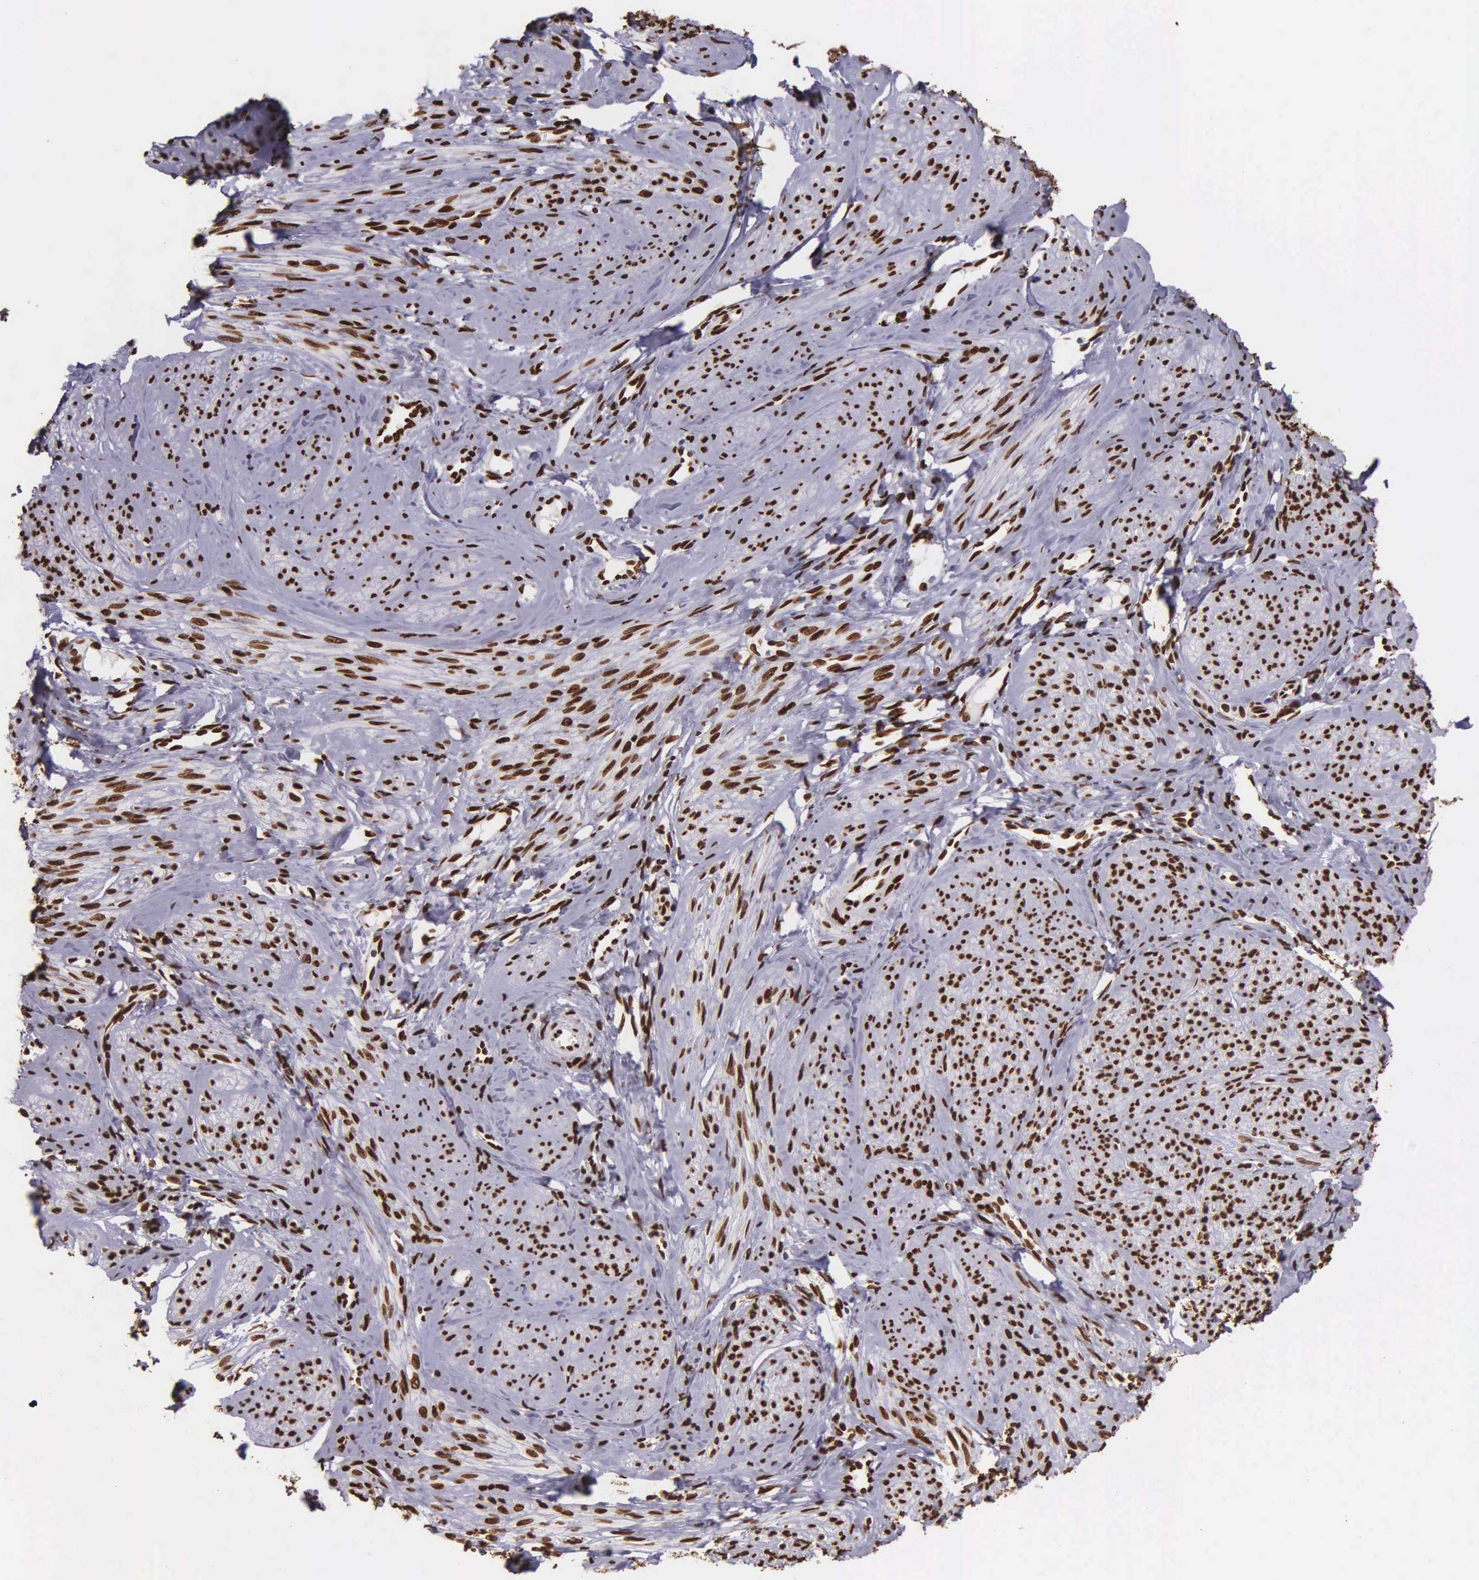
{"staining": {"intensity": "strong", "quantity": ">75%", "location": "nuclear"}, "tissue": "smooth muscle", "cell_type": "Smooth muscle cells", "image_type": "normal", "snomed": [{"axis": "morphology", "description": "Normal tissue, NOS"}, {"axis": "topography", "description": "Uterus"}], "caption": "The photomicrograph demonstrates immunohistochemical staining of normal smooth muscle. There is strong nuclear positivity is present in approximately >75% of smooth muscle cells.", "gene": "H1", "patient": {"sex": "female", "age": 45}}